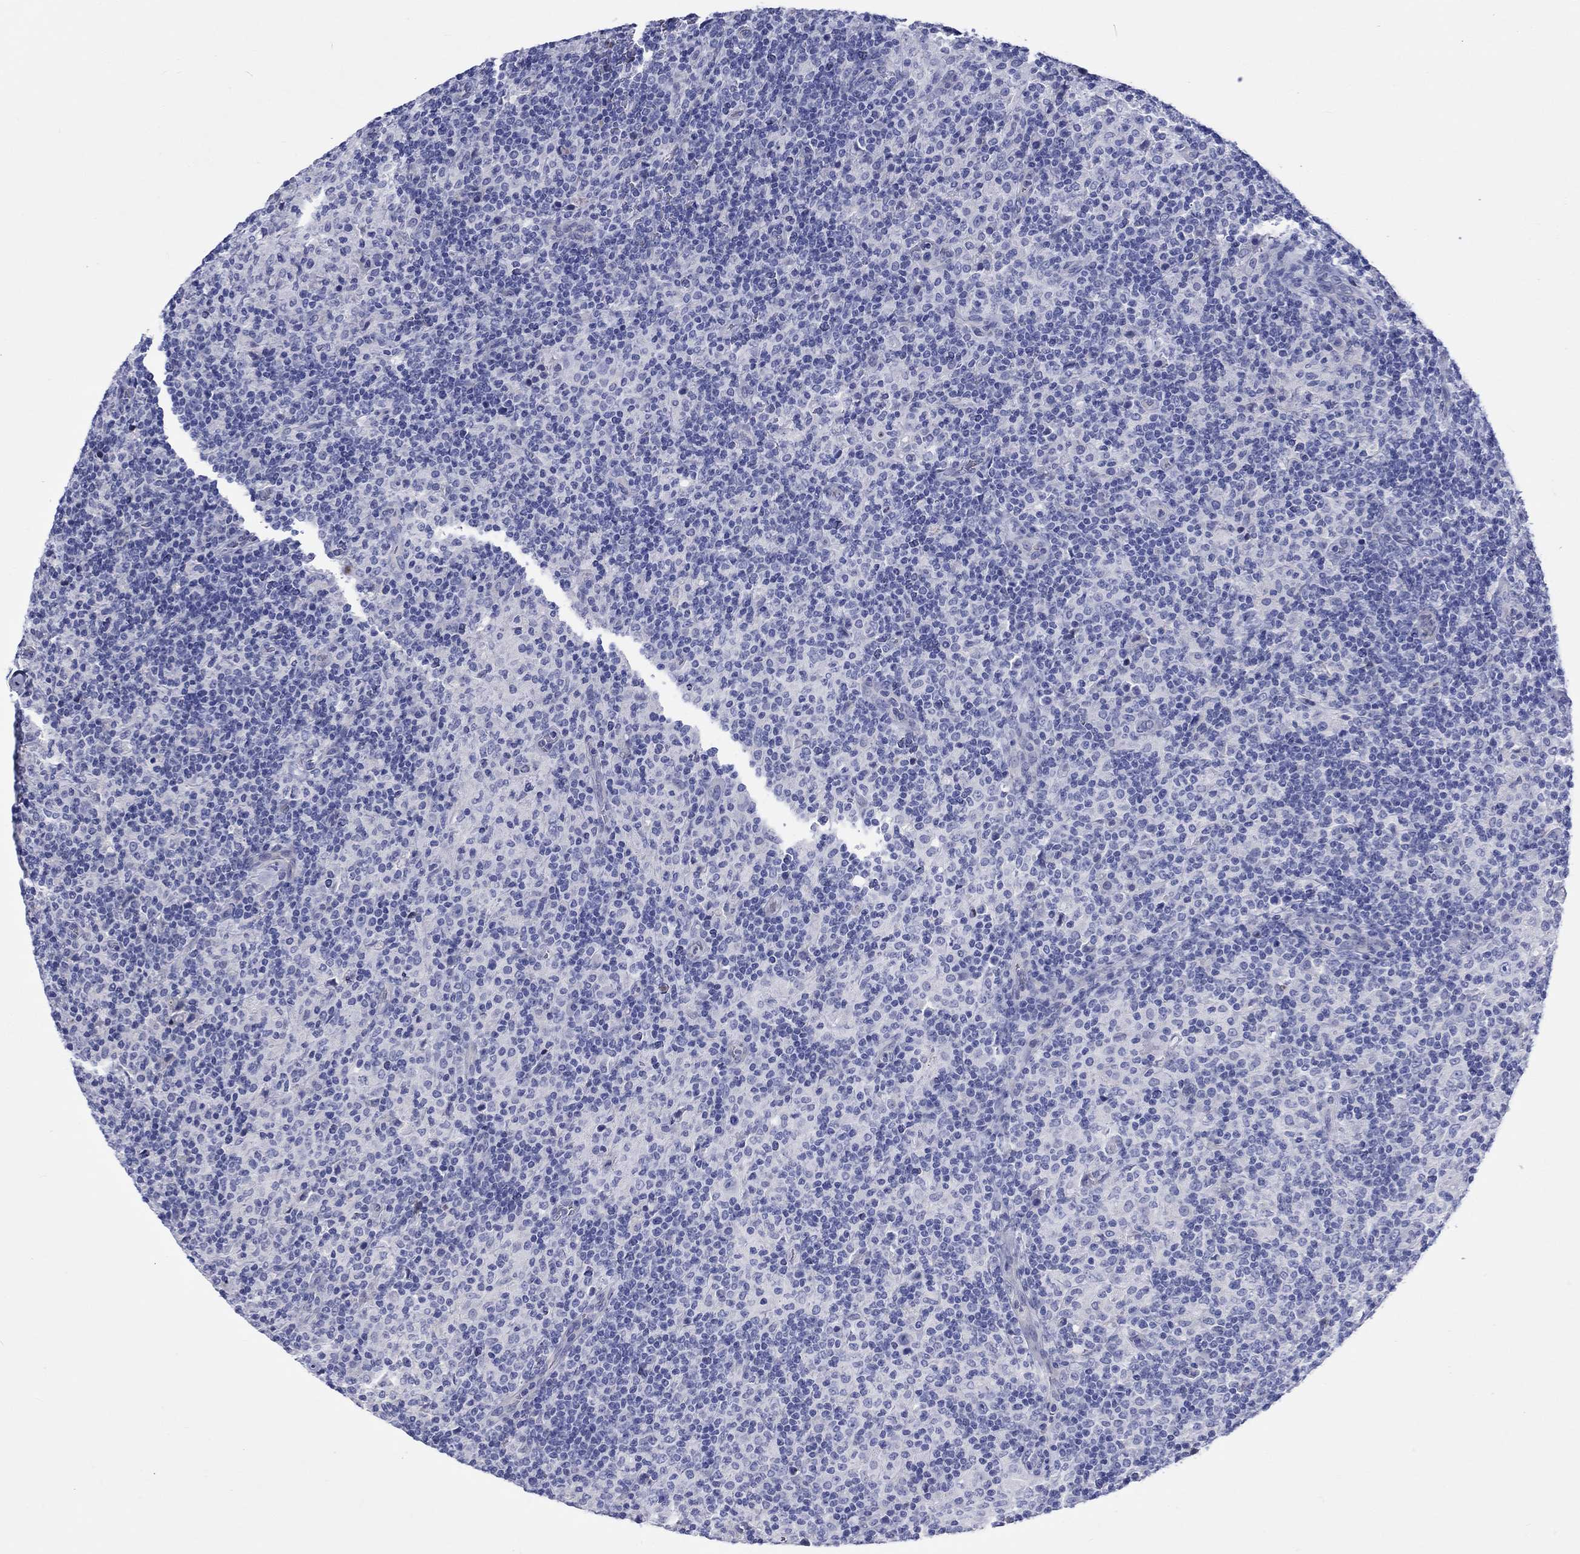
{"staining": {"intensity": "negative", "quantity": "none", "location": "none"}, "tissue": "lymphoma", "cell_type": "Tumor cells", "image_type": "cancer", "snomed": [{"axis": "morphology", "description": "Hodgkin's disease, NOS"}, {"axis": "topography", "description": "Lymph node"}], "caption": "Lymphoma was stained to show a protein in brown. There is no significant expression in tumor cells.", "gene": "CDY2B", "patient": {"sex": "male", "age": 70}}